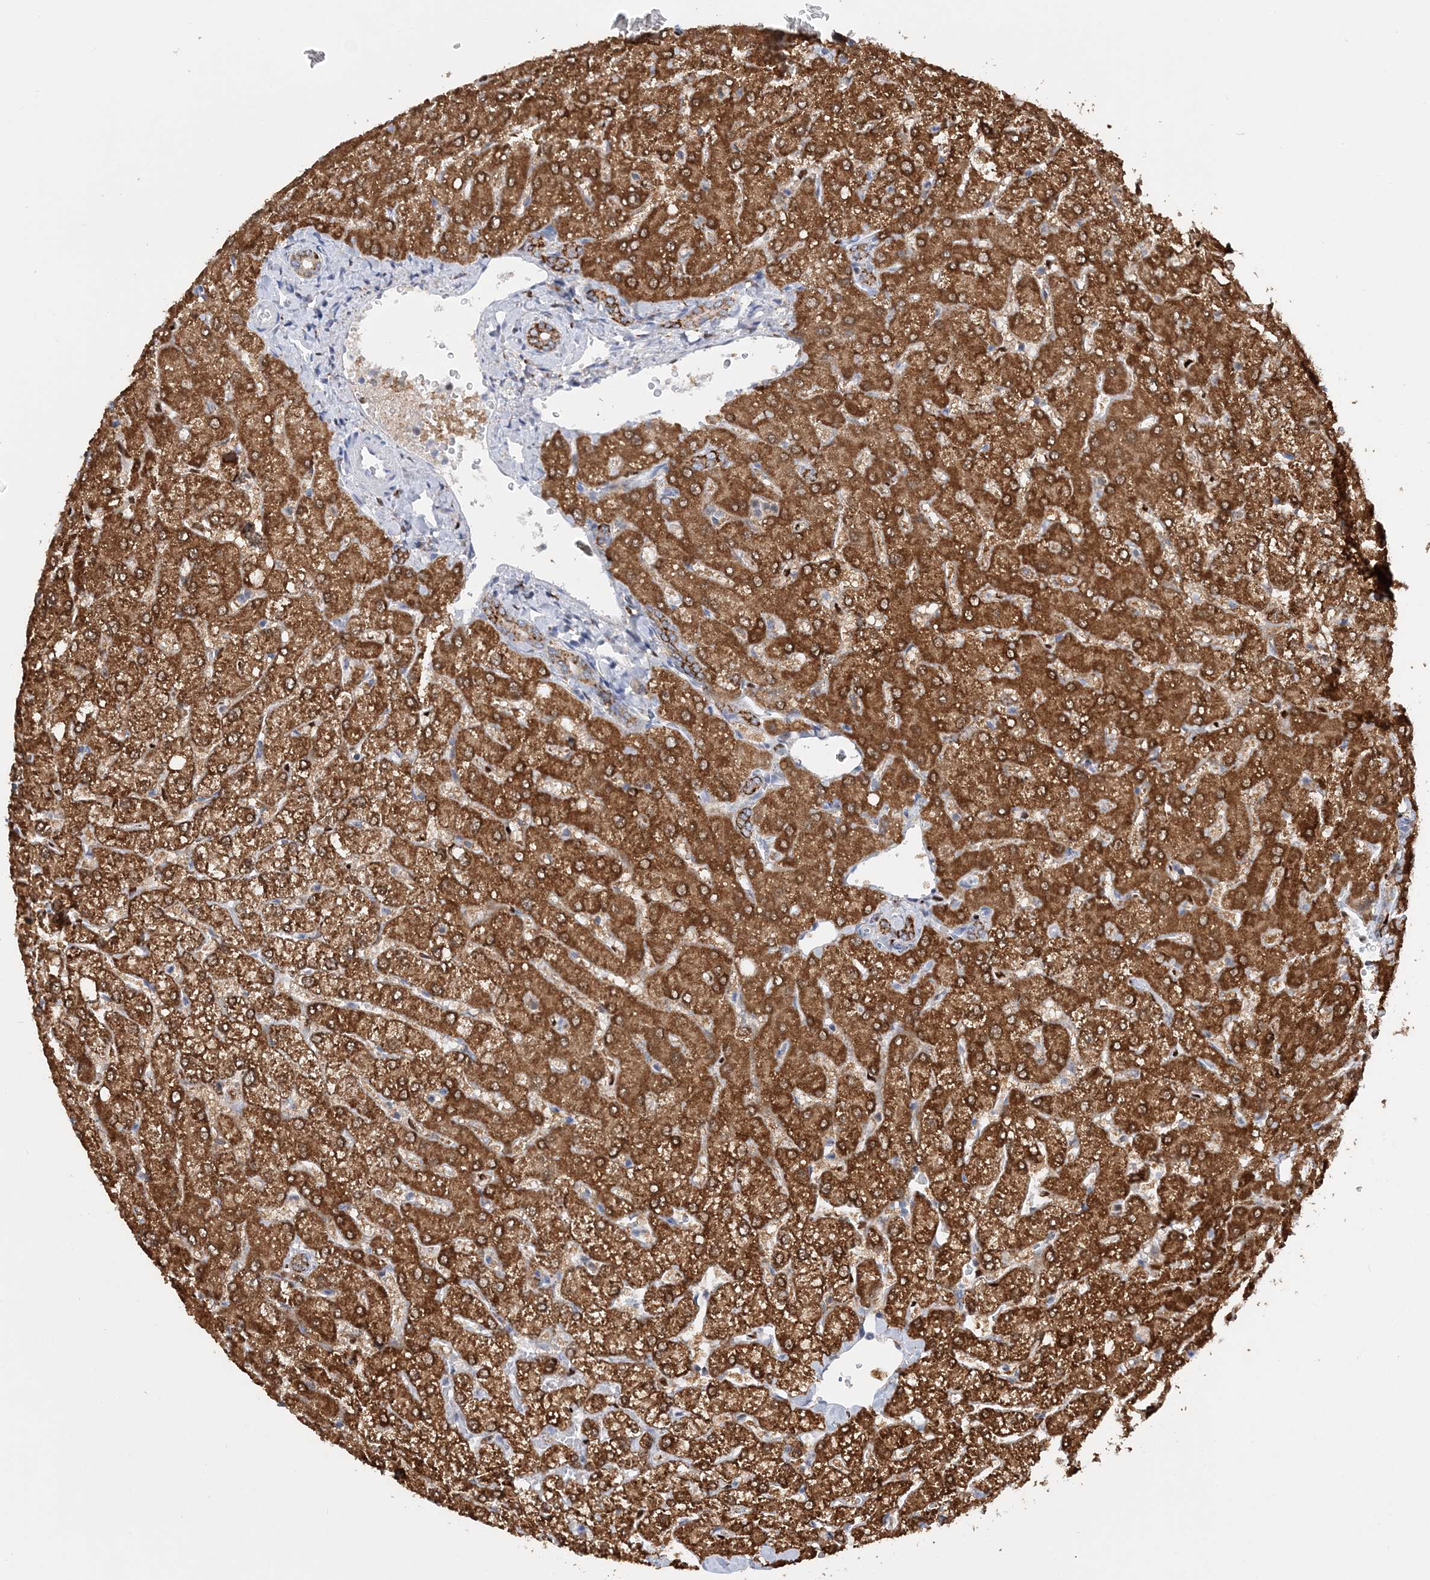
{"staining": {"intensity": "moderate", "quantity": ">75%", "location": "cytoplasmic/membranous"}, "tissue": "liver", "cell_type": "Cholangiocytes", "image_type": "normal", "snomed": [{"axis": "morphology", "description": "Normal tissue, NOS"}, {"axis": "topography", "description": "Liver"}], "caption": "Cholangiocytes display medium levels of moderate cytoplasmic/membranous positivity in approximately >75% of cells in normal liver. (DAB (3,3'-diaminobenzidine) = brown stain, brightfield microscopy at high magnification).", "gene": "NIT2", "patient": {"sex": "female", "age": 54}}